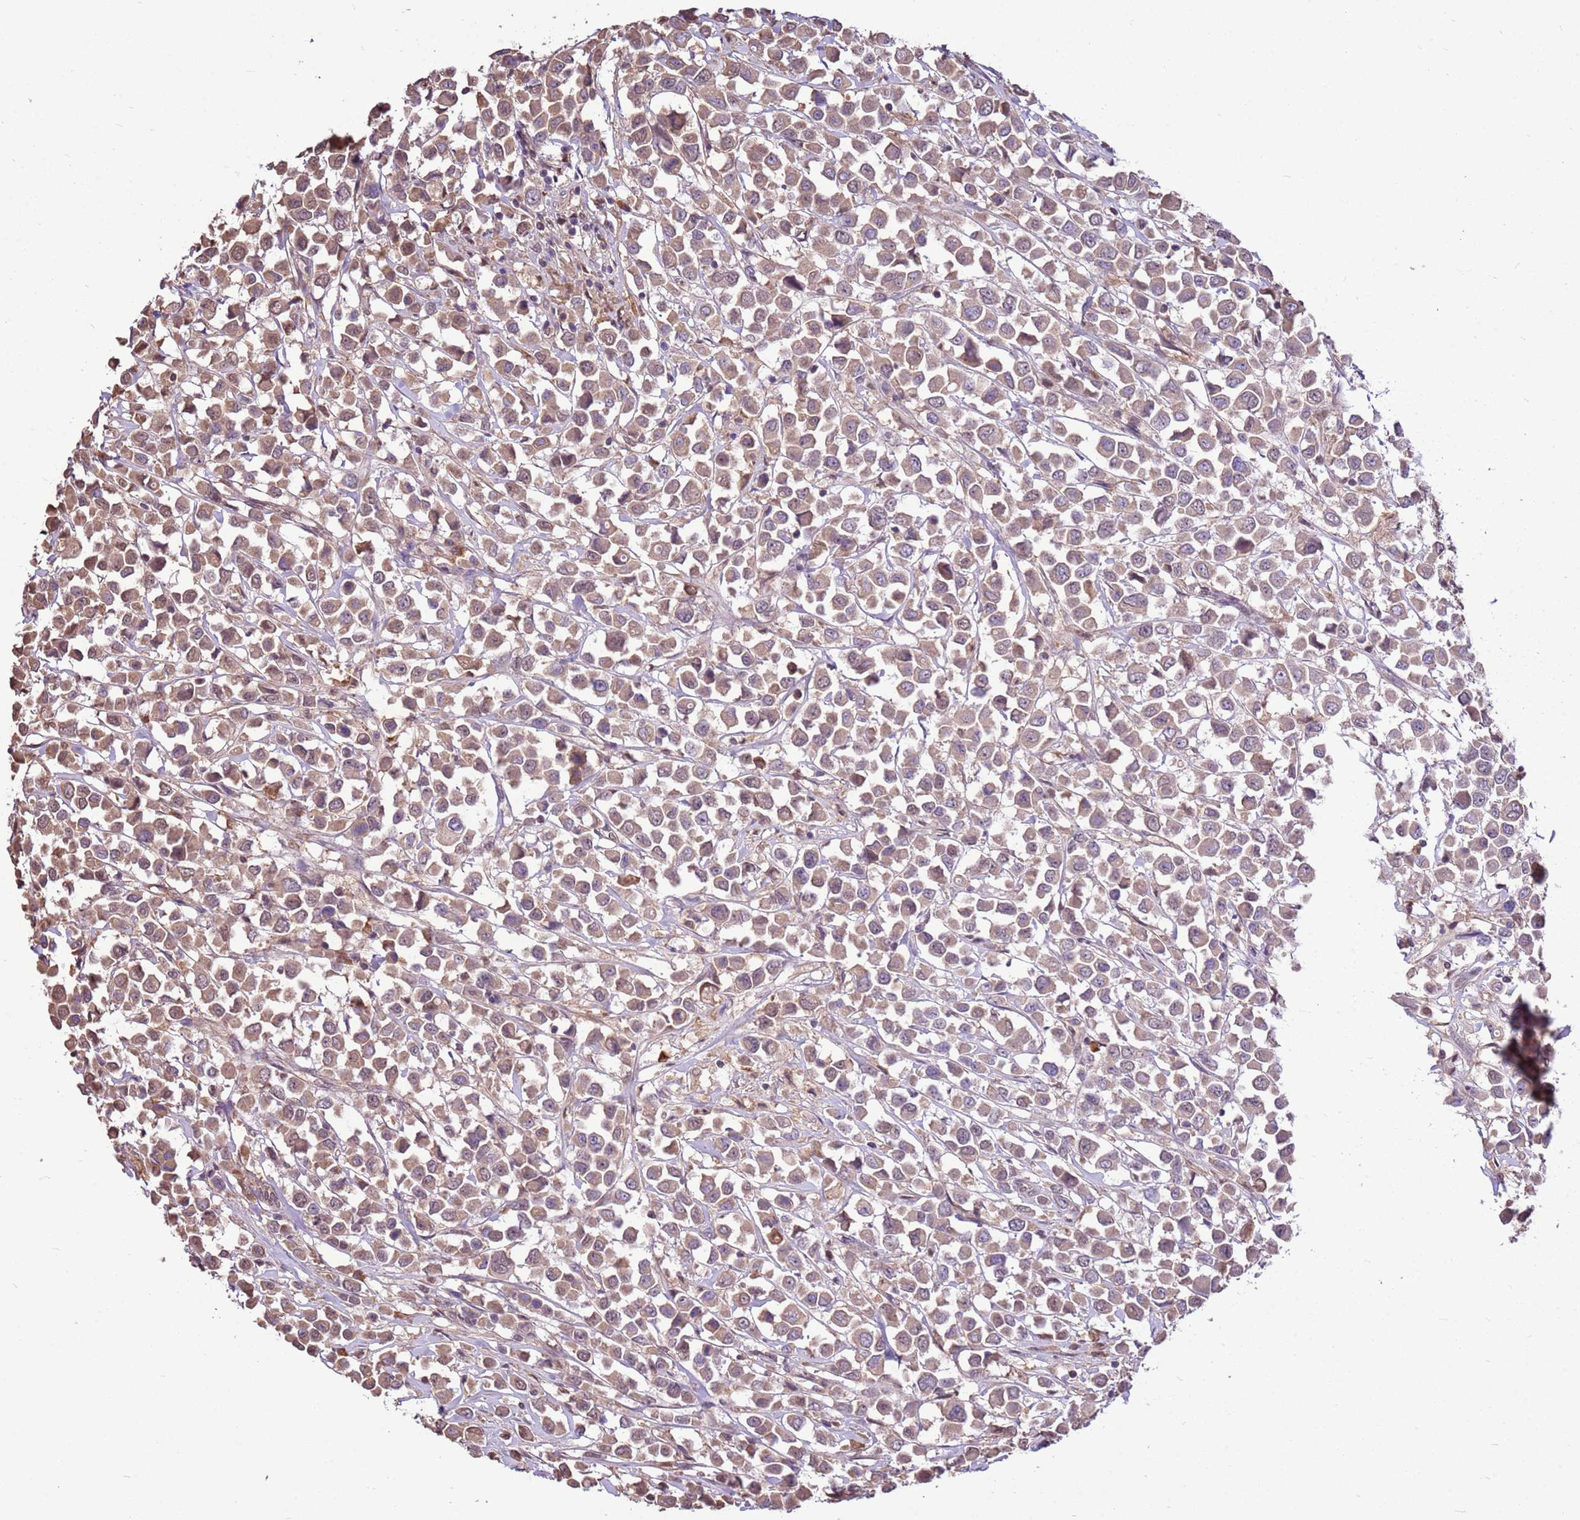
{"staining": {"intensity": "weak", "quantity": ">75%", "location": "cytoplasmic/membranous"}, "tissue": "breast cancer", "cell_type": "Tumor cells", "image_type": "cancer", "snomed": [{"axis": "morphology", "description": "Duct carcinoma"}, {"axis": "topography", "description": "Breast"}], "caption": "Protein expression analysis of breast invasive ductal carcinoma demonstrates weak cytoplasmic/membranous positivity in about >75% of tumor cells. (DAB IHC with brightfield microscopy, high magnification).", "gene": "BBS5", "patient": {"sex": "female", "age": 61}}